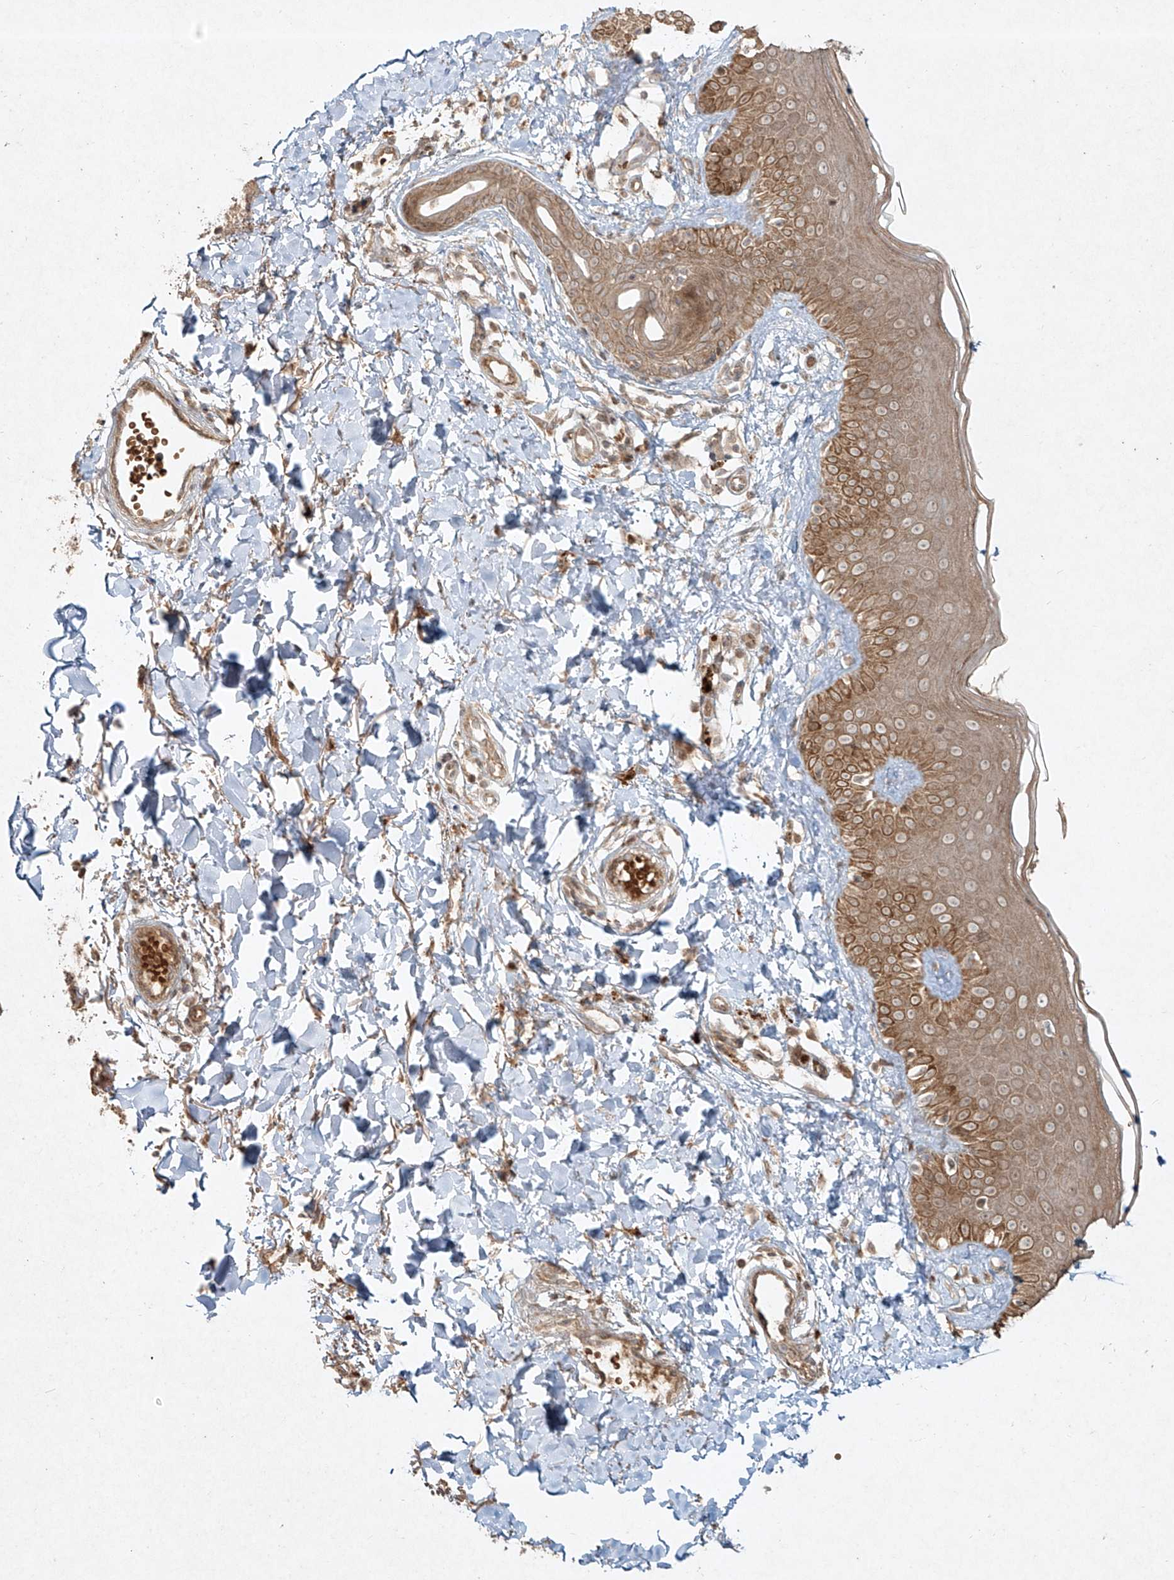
{"staining": {"intensity": "moderate", "quantity": ">75%", "location": "cytoplasmic/membranous"}, "tissue": "skin", "cell_type": "Fibroblasts", "image_type": "normal", "snomed": [{"axis": "morphology", "description": "Normal tissue, NOS"}, {"axis": "topography", "description": "Skin"}], "caption": "An image of human skin stained for a protein exhibits moderate cytoplasmic/membranous brown staining in fibroblasts.", "gene": "CYYR1", "patient": {"sex": "male", "age": 52}}